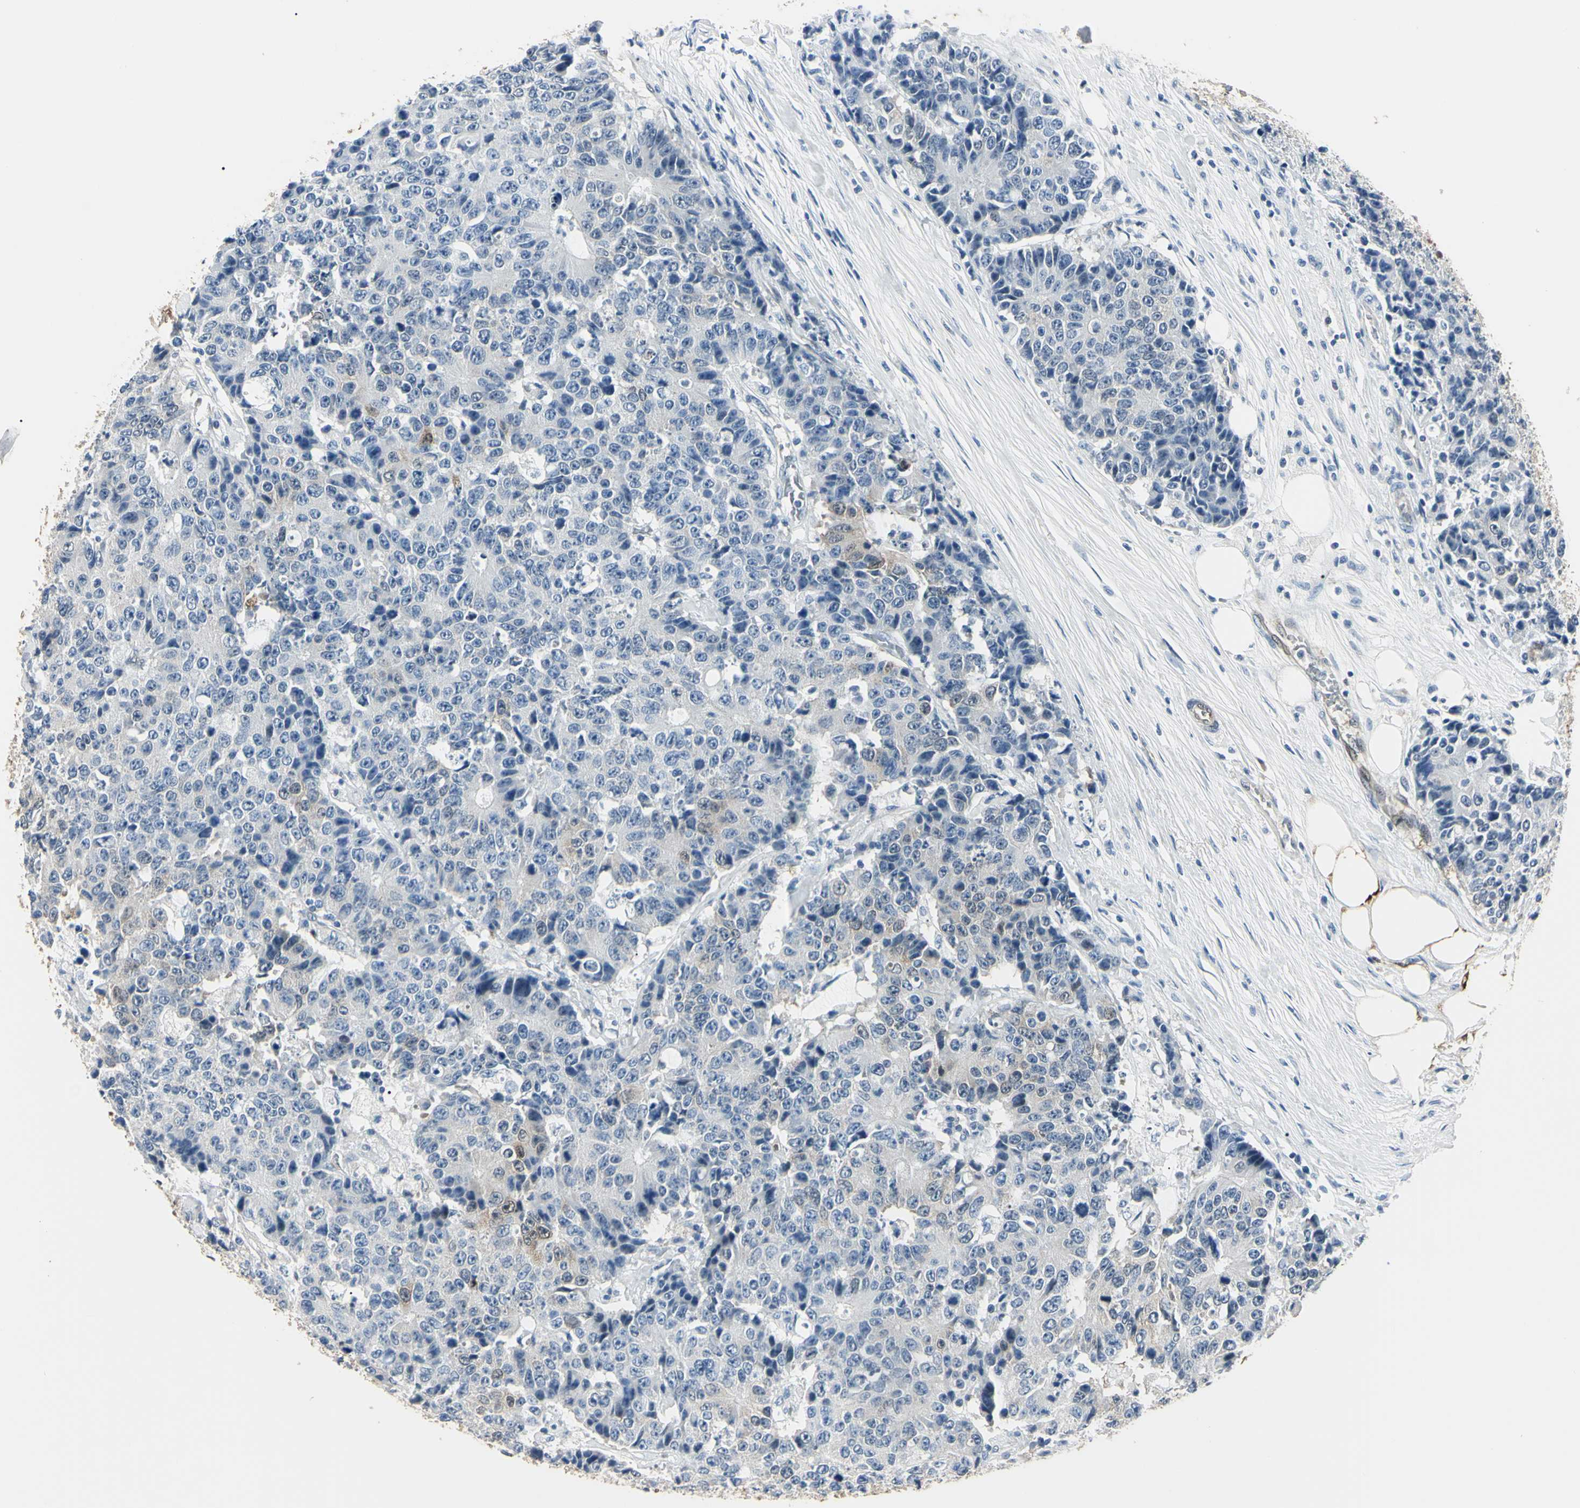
{"staining": {"intensity": "weak", "quantity": "<25%", "location": "cytoplasmic/membranous"}, "tissue": "colorectal cancer", "cell_type": "Tumor cells", "image_type": "cancer", "snomed": [{"axis": "morphology", "description": "Adenocarcinoma, NOS"}, {"axis": "topography", "description": "Colon"}], "caption": "This micrograph is of colorectal adenocarcinoma stained with immunohistochemistry (IHC) to label a protein in brown with the nuclei are counter-stained blue. There is no expression in tumor cells.", "gene": "AKR1C3", "patient": {"sex": "female", "age": 86}}